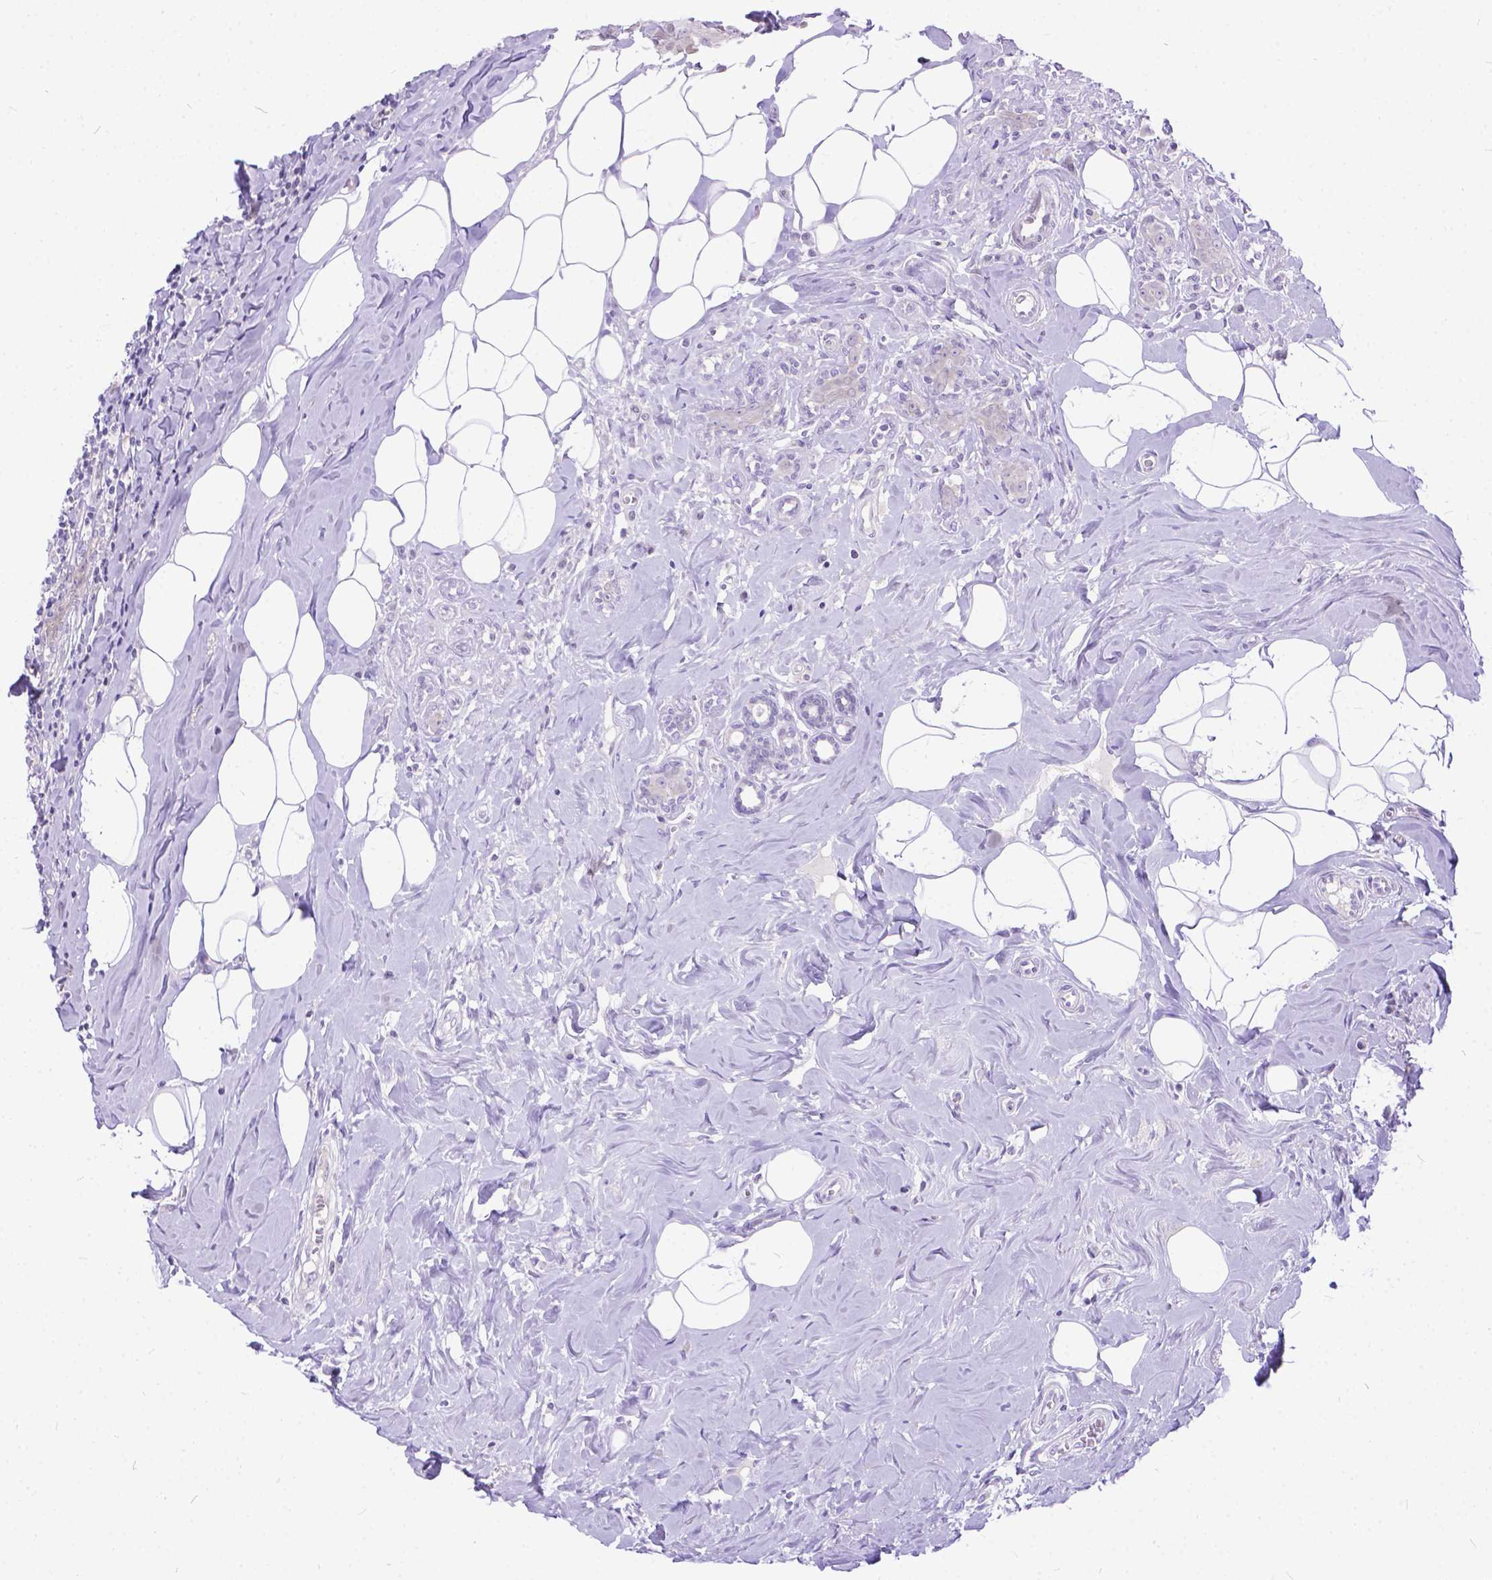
{"staining": {"intensity": "weak", "quantity": "<25%", "location": "cytoplasmic/membranous"}, "tissue": "breast cancer", "cell_type": "Tumor cells", "image_type": "cancer", "snomed": [{"axis": "morphology", "description": "Normal tissue, NOS"}, {"axis": "morphology", "description": "Duct carcinoma"}, {"axis": "topography", "description": "Breast"}], "caption": "IHC histopathology image of infiltrating ductal carcinoma (breast) stained for a protein (brown), which demonstrates no staining in tumor cells. (DAB (3,3'-diaminobenzidine) IHC visualized using brightfield microscopy, high magnification).", "gene": "FAM124B", "patient": {"sex": "female", "age": 43}}